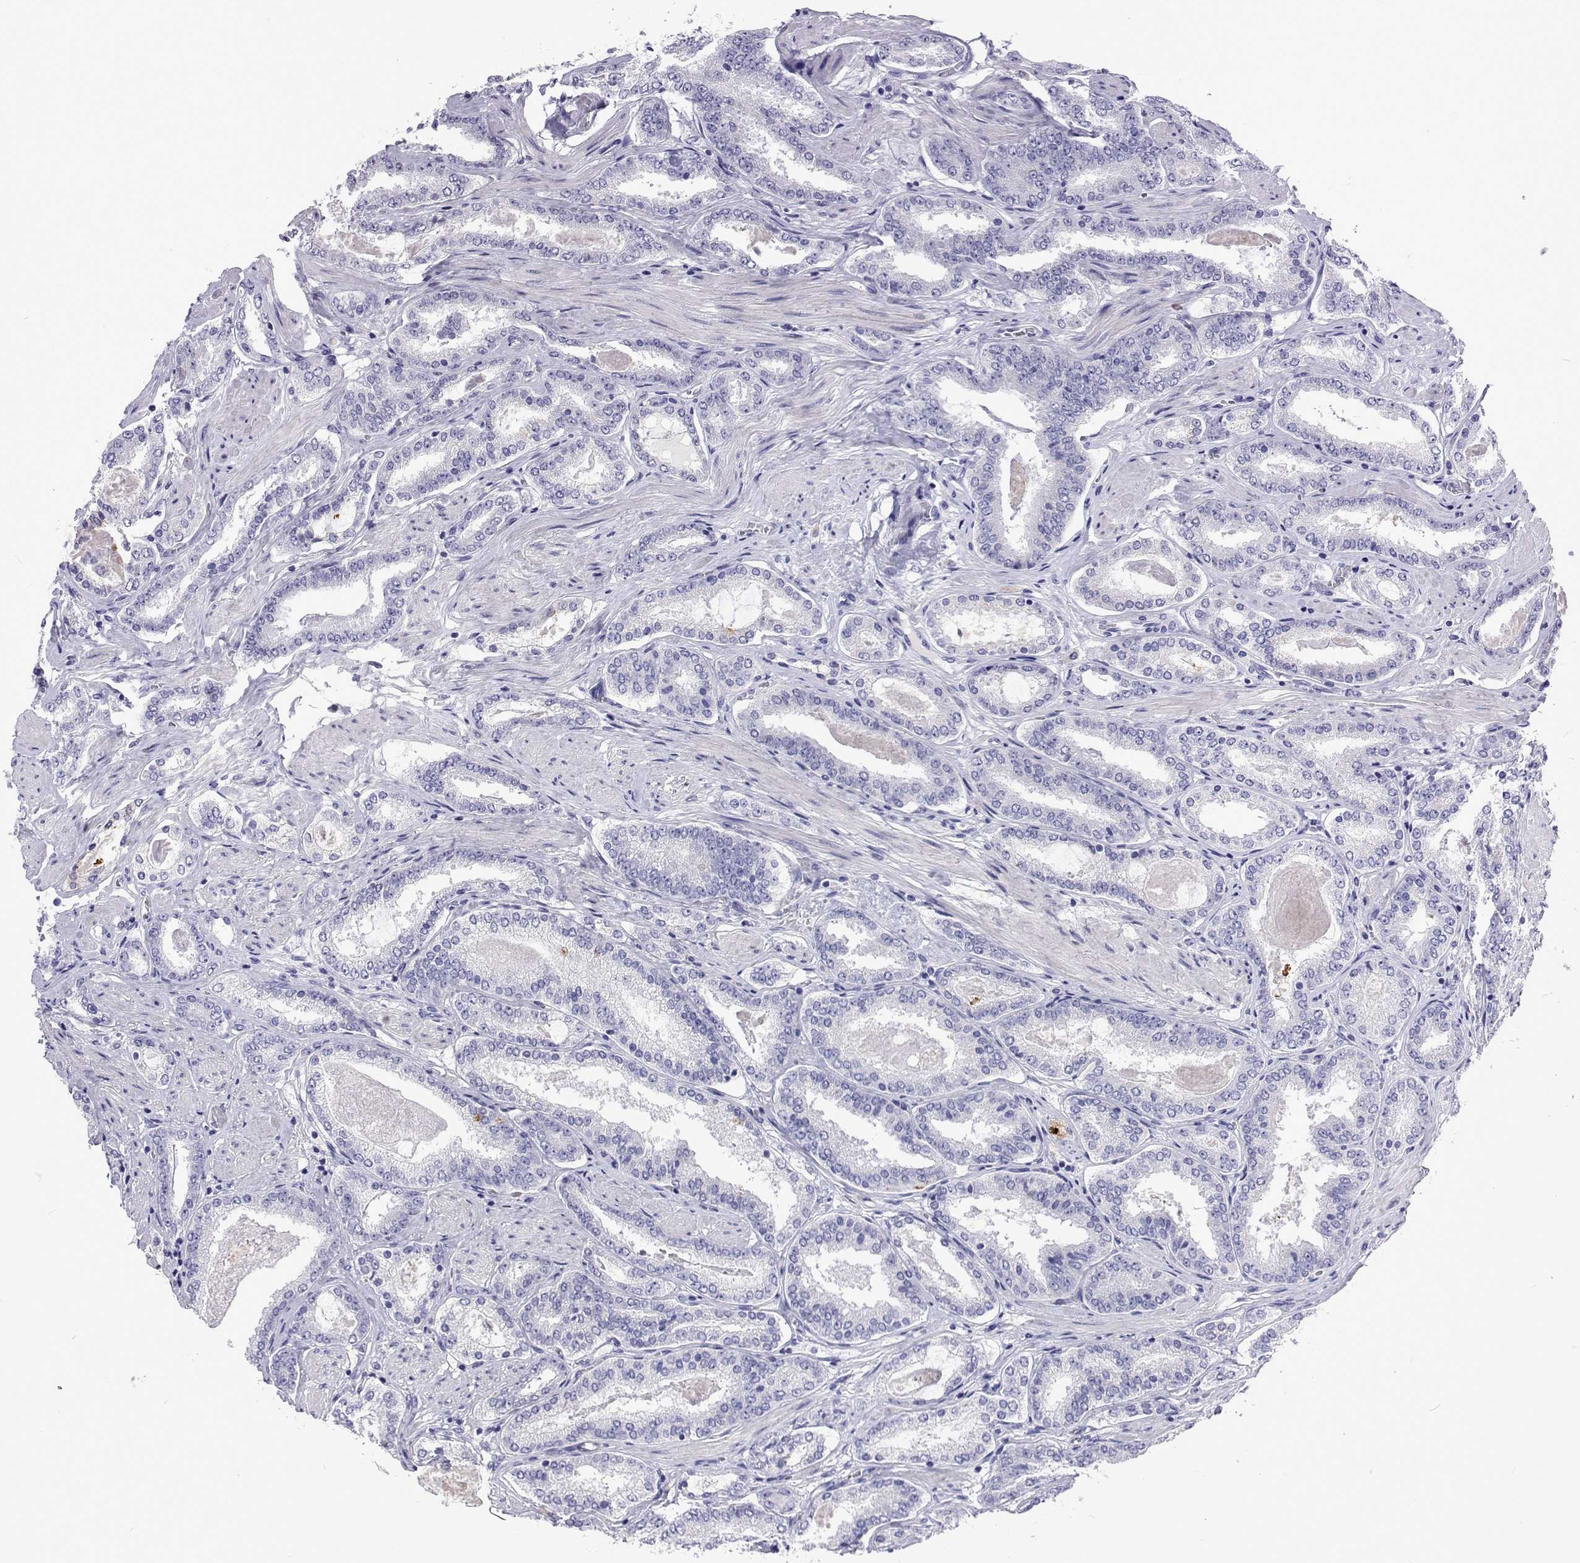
{"staining": {"intensity": "negative", "quantity": "none", "location": "none"}, "tissue": "prostate cancer", "cell_type": "Tumor cells", "image_type": "cancer", "snomed": [{"axis": "morphology", "description": "Adenocarcinoma, High grade"}, {"axis": "topography", "description": "Prostate"}], "caption": "Immunohistochemistry micrograph of human prostate cancer (adenocarcinoma (high-grade)) stained for a protein (brown), which shows no expression in tumor cells. (DAB (3,3'-diaminobenzidine) IHC visualized using brightfield microscopy, high magnification).", "gene": "UMODL1", "patient": {"sex": "male", "age": 63}}